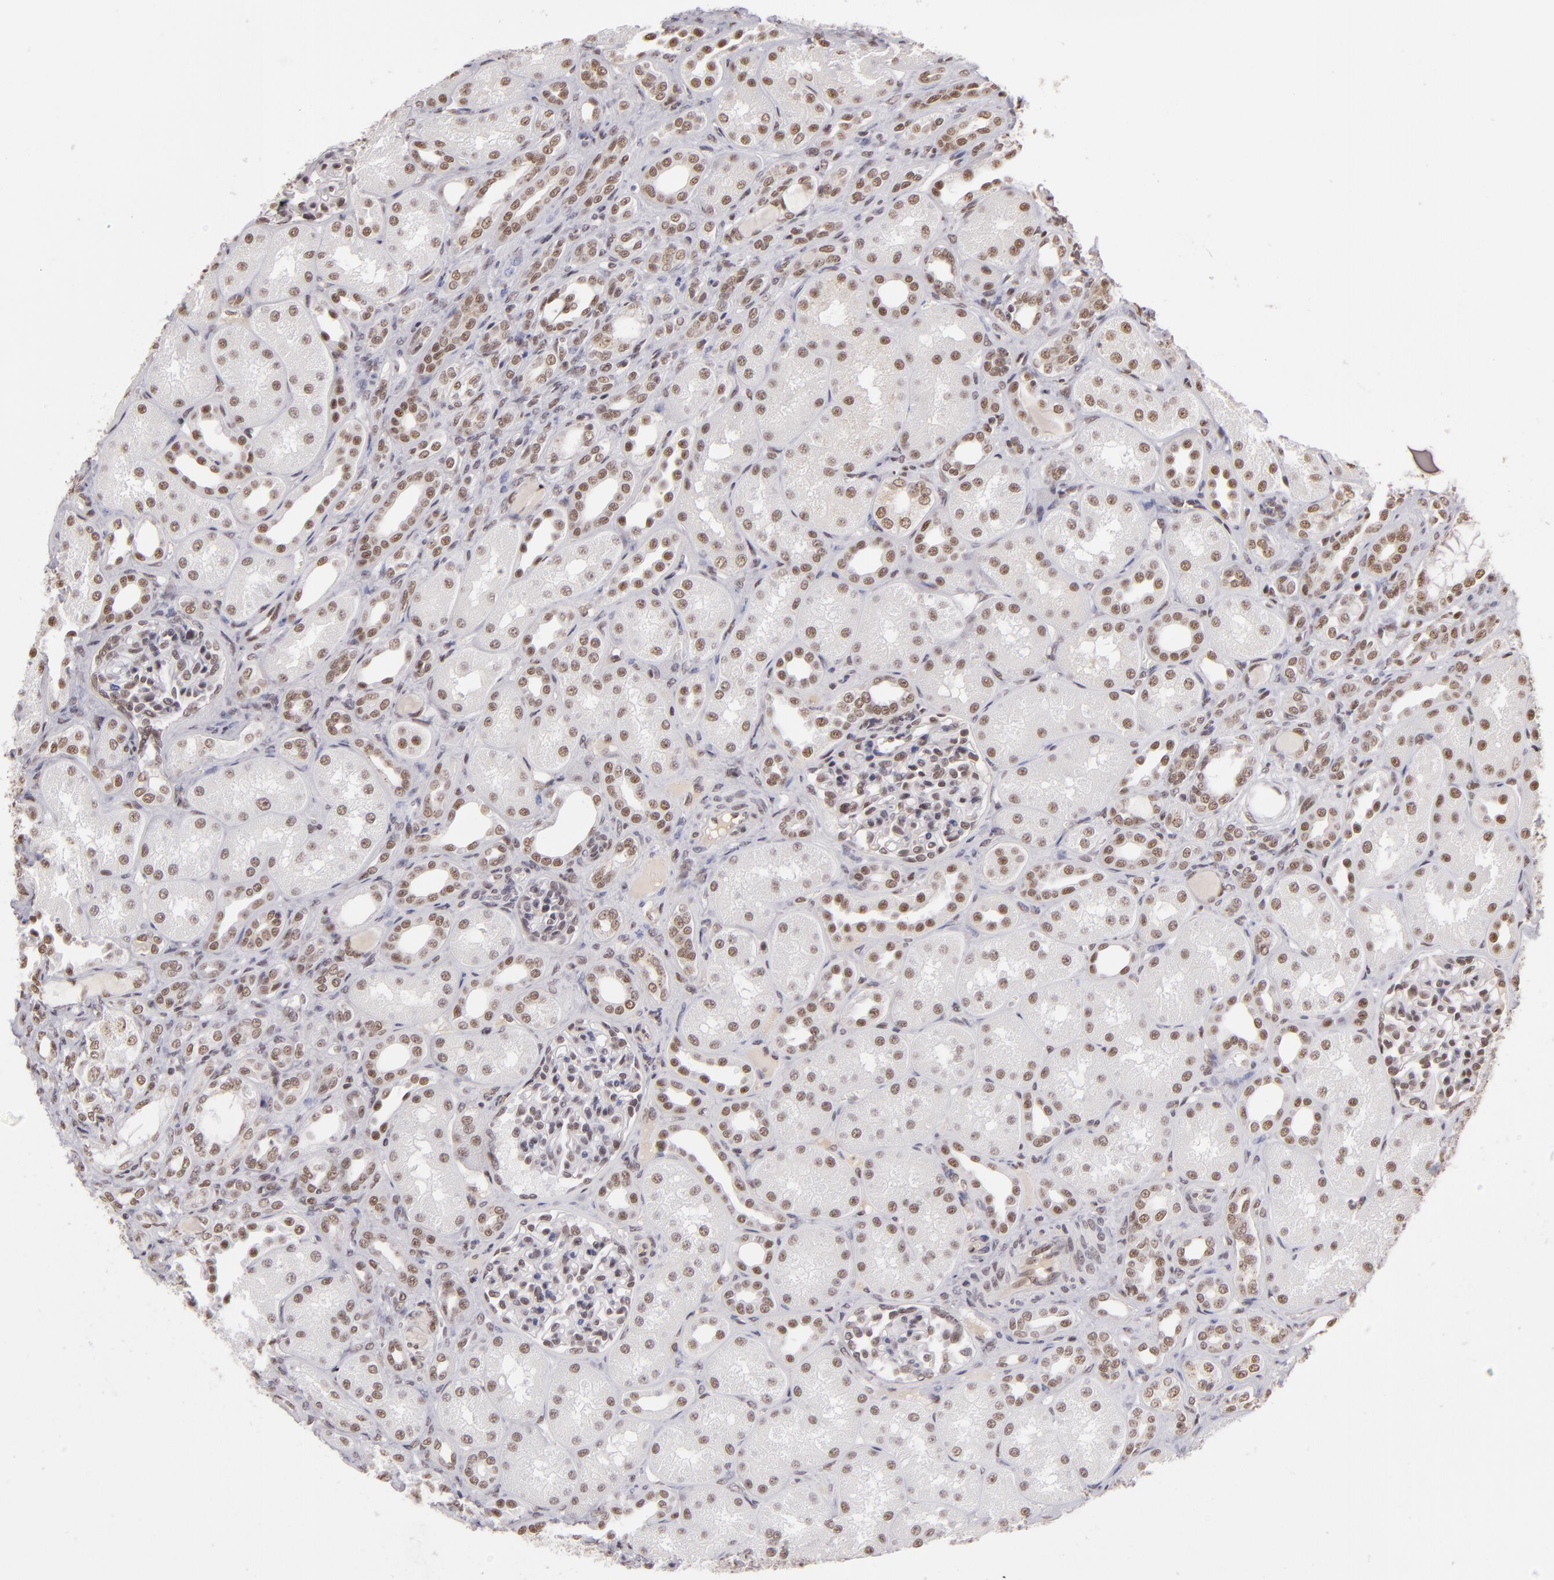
{"staining": {"intensity": "weak", "quantity": "<25%", "location": "nuclear"}, "tissue": "kidney", "cell_type": "Cells in glomeruli", "image_type": "normal", "snomed": [{"axis": "morphology", "description": "Normal tissue, NOS"}, {"axis": "topography", "description": "Kidney"}], "caption": "Immunohistochemical staining of benign human kidney exhibits no significant staining in cells in glomeruli.", "gene": "INTS6", "patient": {"sex": "male", "age": 7}}